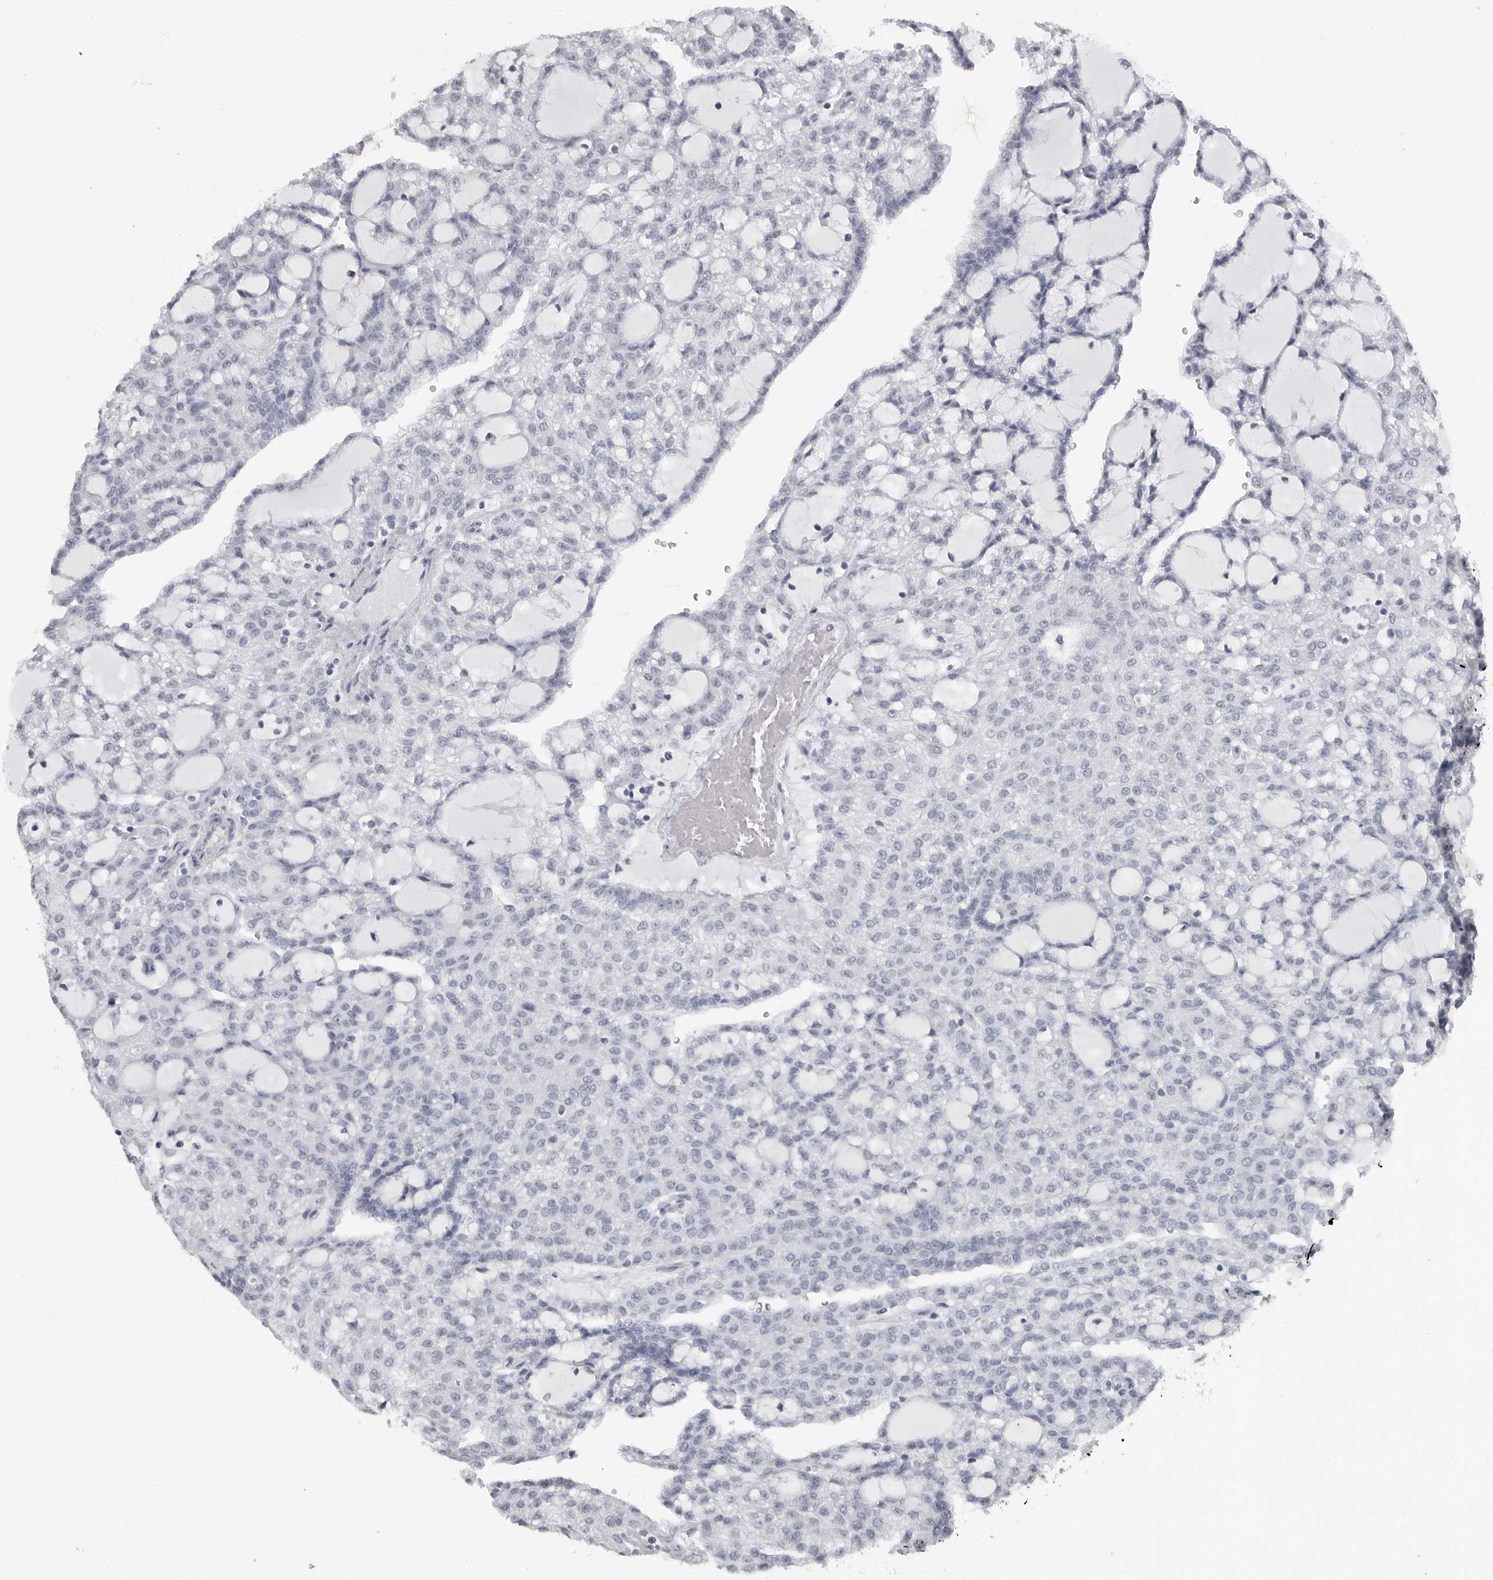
{"staining": {"intensity": "negative", "quantity": "none", "location": "none"}, "tissue": "renal cancer", "cell_type": "Tumor cells", "image_type": "cancer", "snomed": [{"axis": "morphology", "description": "Adenocarcinoma, NOS"}, {"axis": "topography", "description": "Kidney"}], "caption": "DAB immunohistochemical staining of human renal cancer (adenocarcinoma) shows no significant staining in tumor cells.", "gene": "DDX54", "patient": {"sex": "male", "age": 63}}